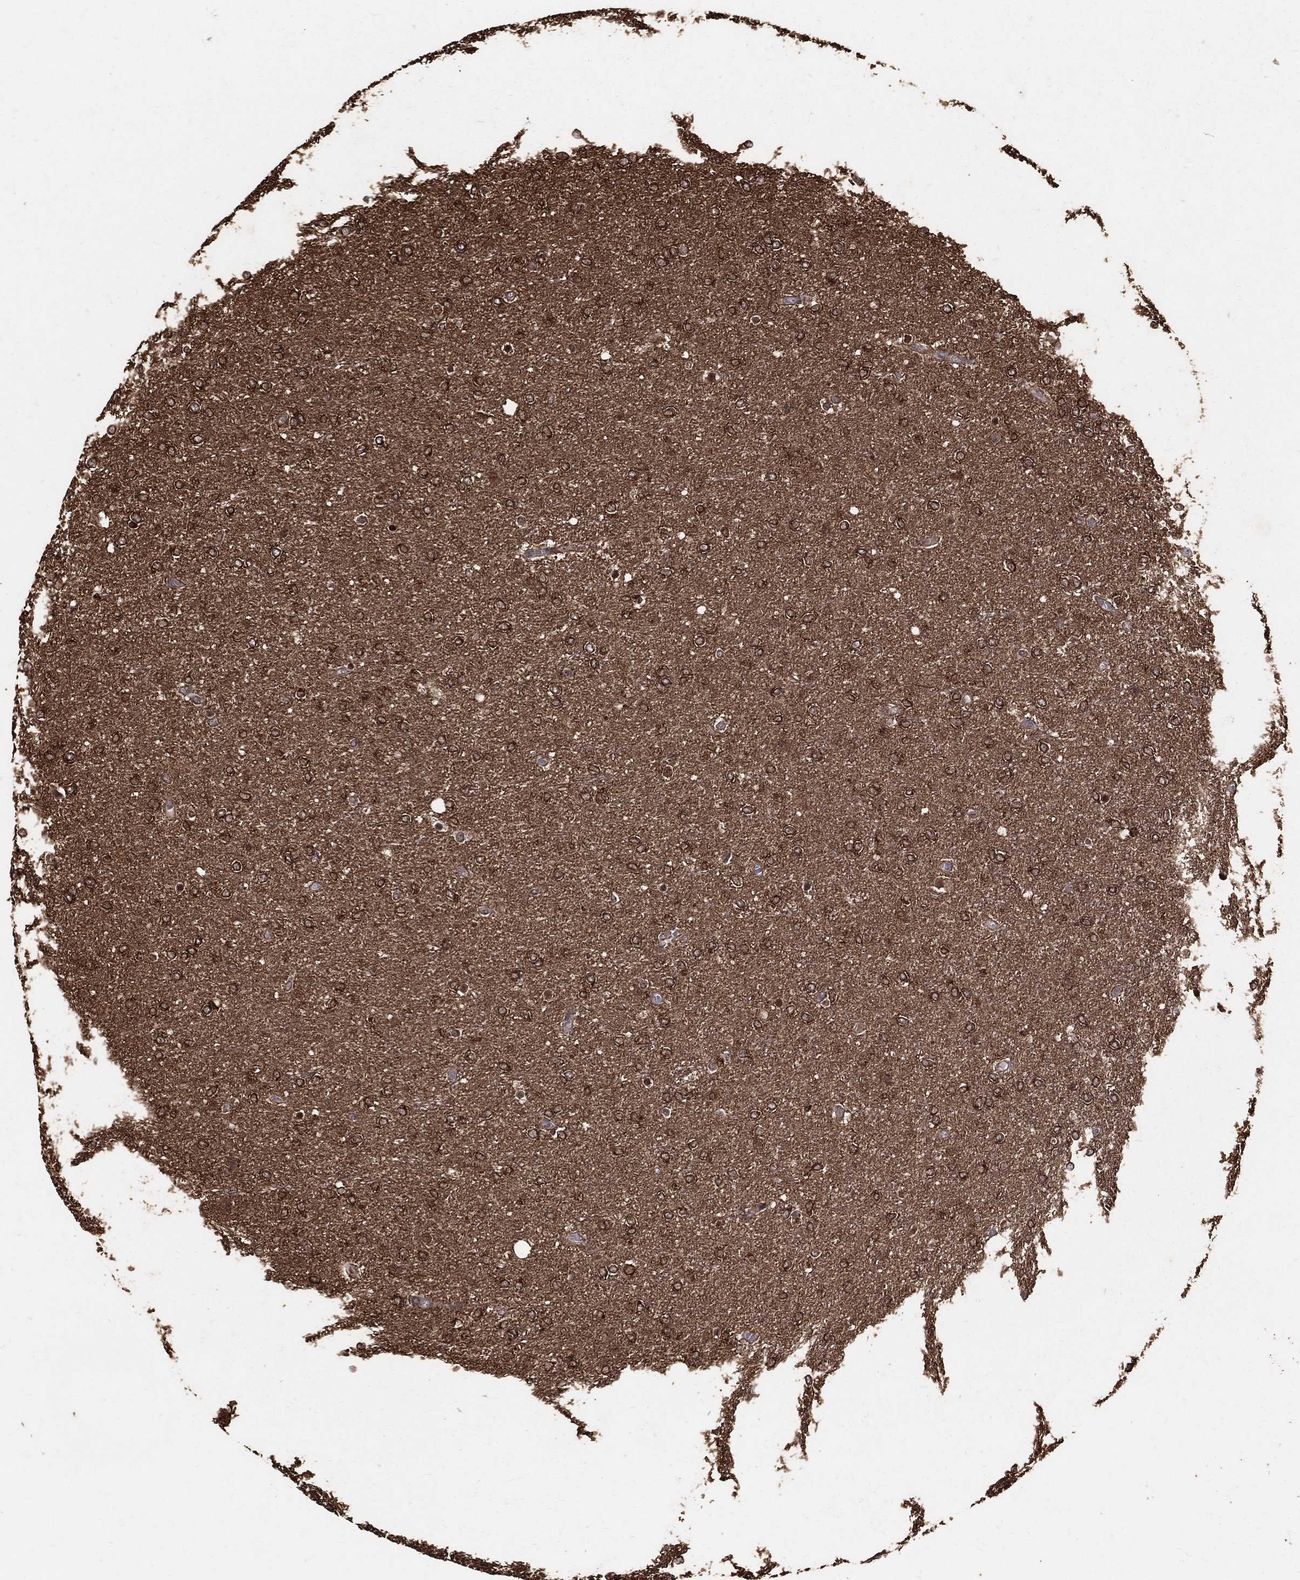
{"staining": {"intensity": "strong", "quantity": "25%-75%", "location": "cytoplasmic/membranous"}, "tissue": "glioma", "cell_type": "Tumor cells", "image_type": "cancer", "snomed": [{"axis": "morphology", "description": "Glioma, malignant, High grade"}, {"axis": "topography", "description": "Brain"}], "caption": "Immunohistochemistry photomicrograph of neoplastic tissue: glioma stained using immunohistochemistry (IHC) exhibits high levels of strong protein expression localized specifically in the cytoplasmic/membranous of tumor cells, appearing as a cytoplasmic/membranous brown color.", "gene": "DPYSL2", "patient": {"sex": "female", "age": 61}}